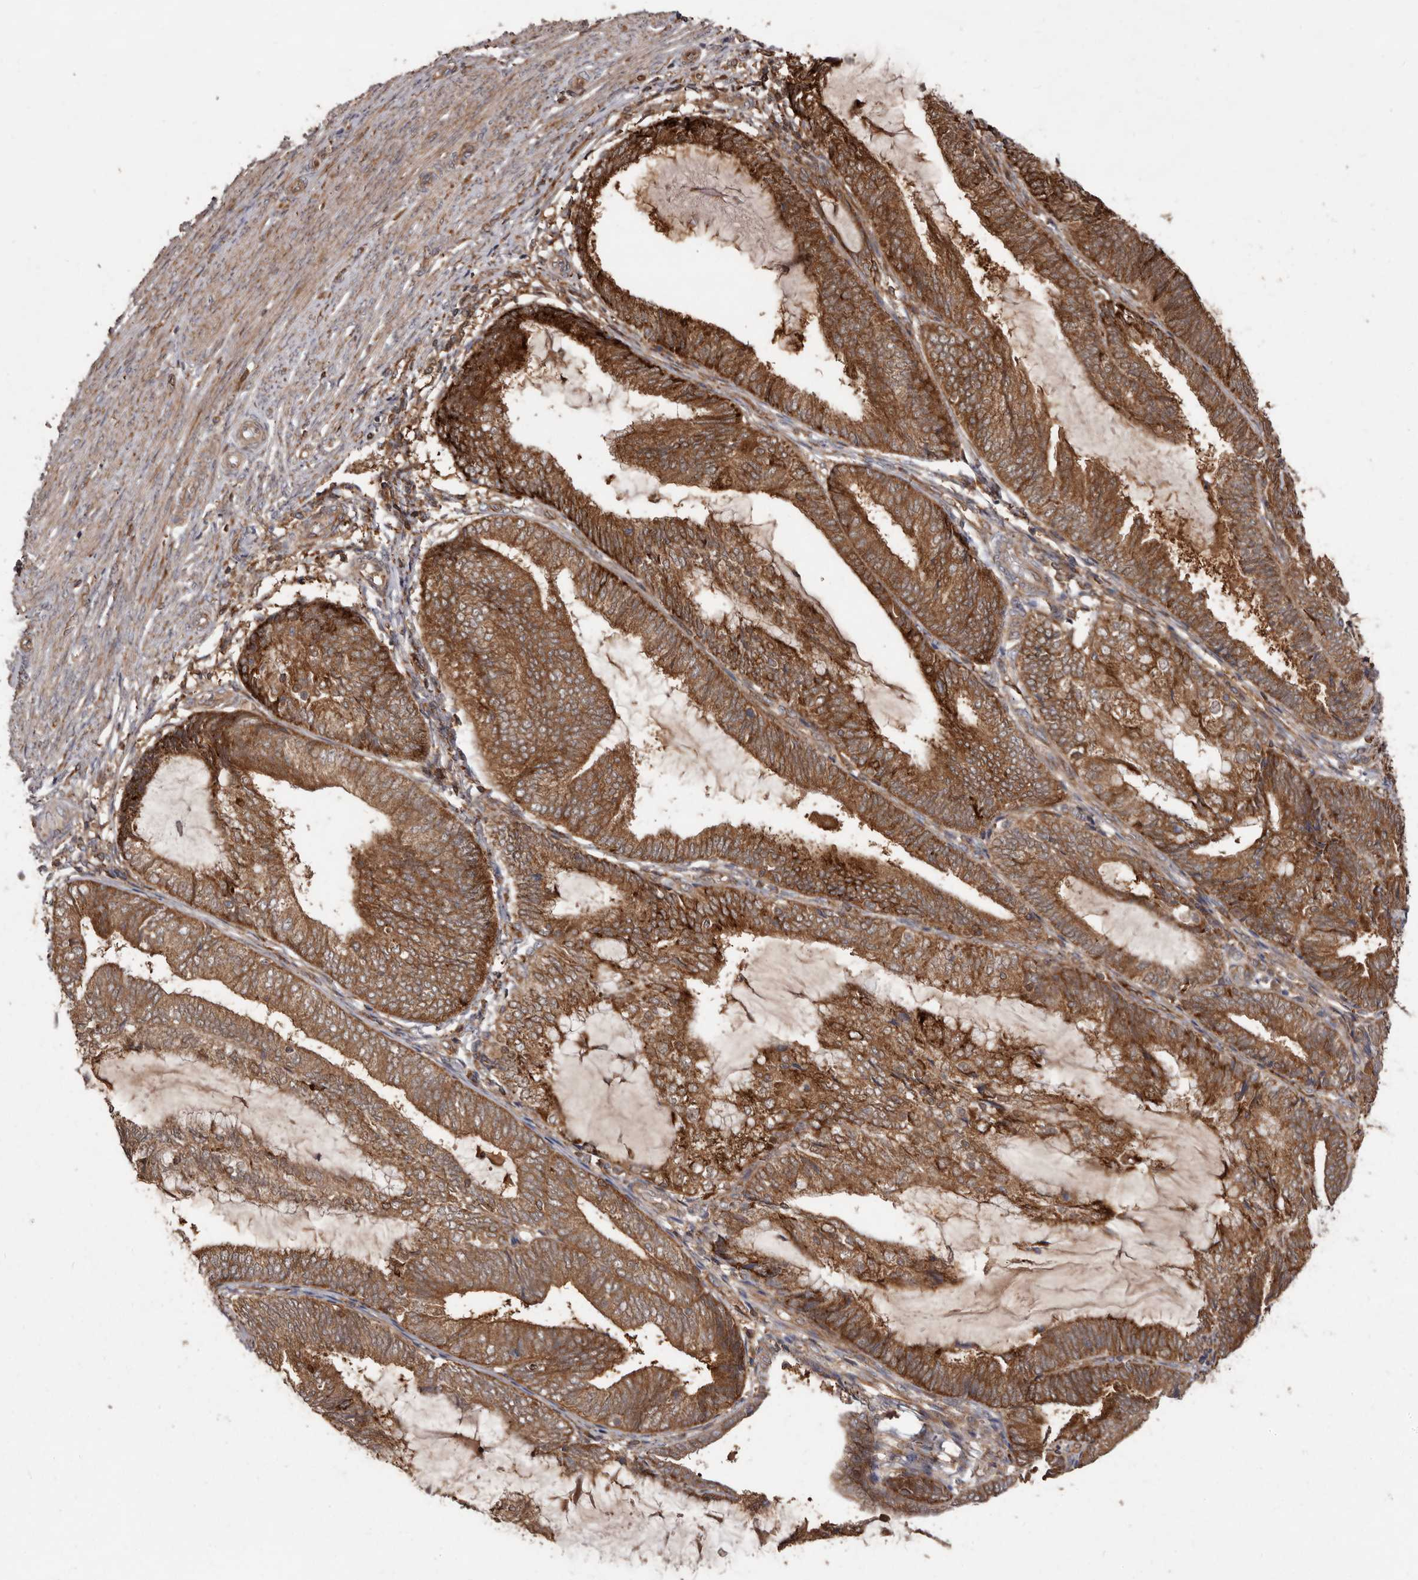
{"staining": {"intensity": "strong", "quantity": ">75%", "location": "cytoplasmic/membranous"}, "tissue": "endometrial cancer", "cell_type": "Tumor cells", "image_type": "cancer", "snomed": [{"axis": "morphology", "description": "Adenocarcinoma, NOS"}, {"axis": "topography", "description": "Endometrium"}], "caption": "The photomicrograph demonstrates a brown stain indicating the presence of a protein in the cytoplasmic/membranous of tumor cells in endometrial cancer (adenocarcinoma). (Brightfield microscopy of DAB IHC at high magnification).", "gene": "FLAD1", "patient": {"sex": "female", "age": 81}}